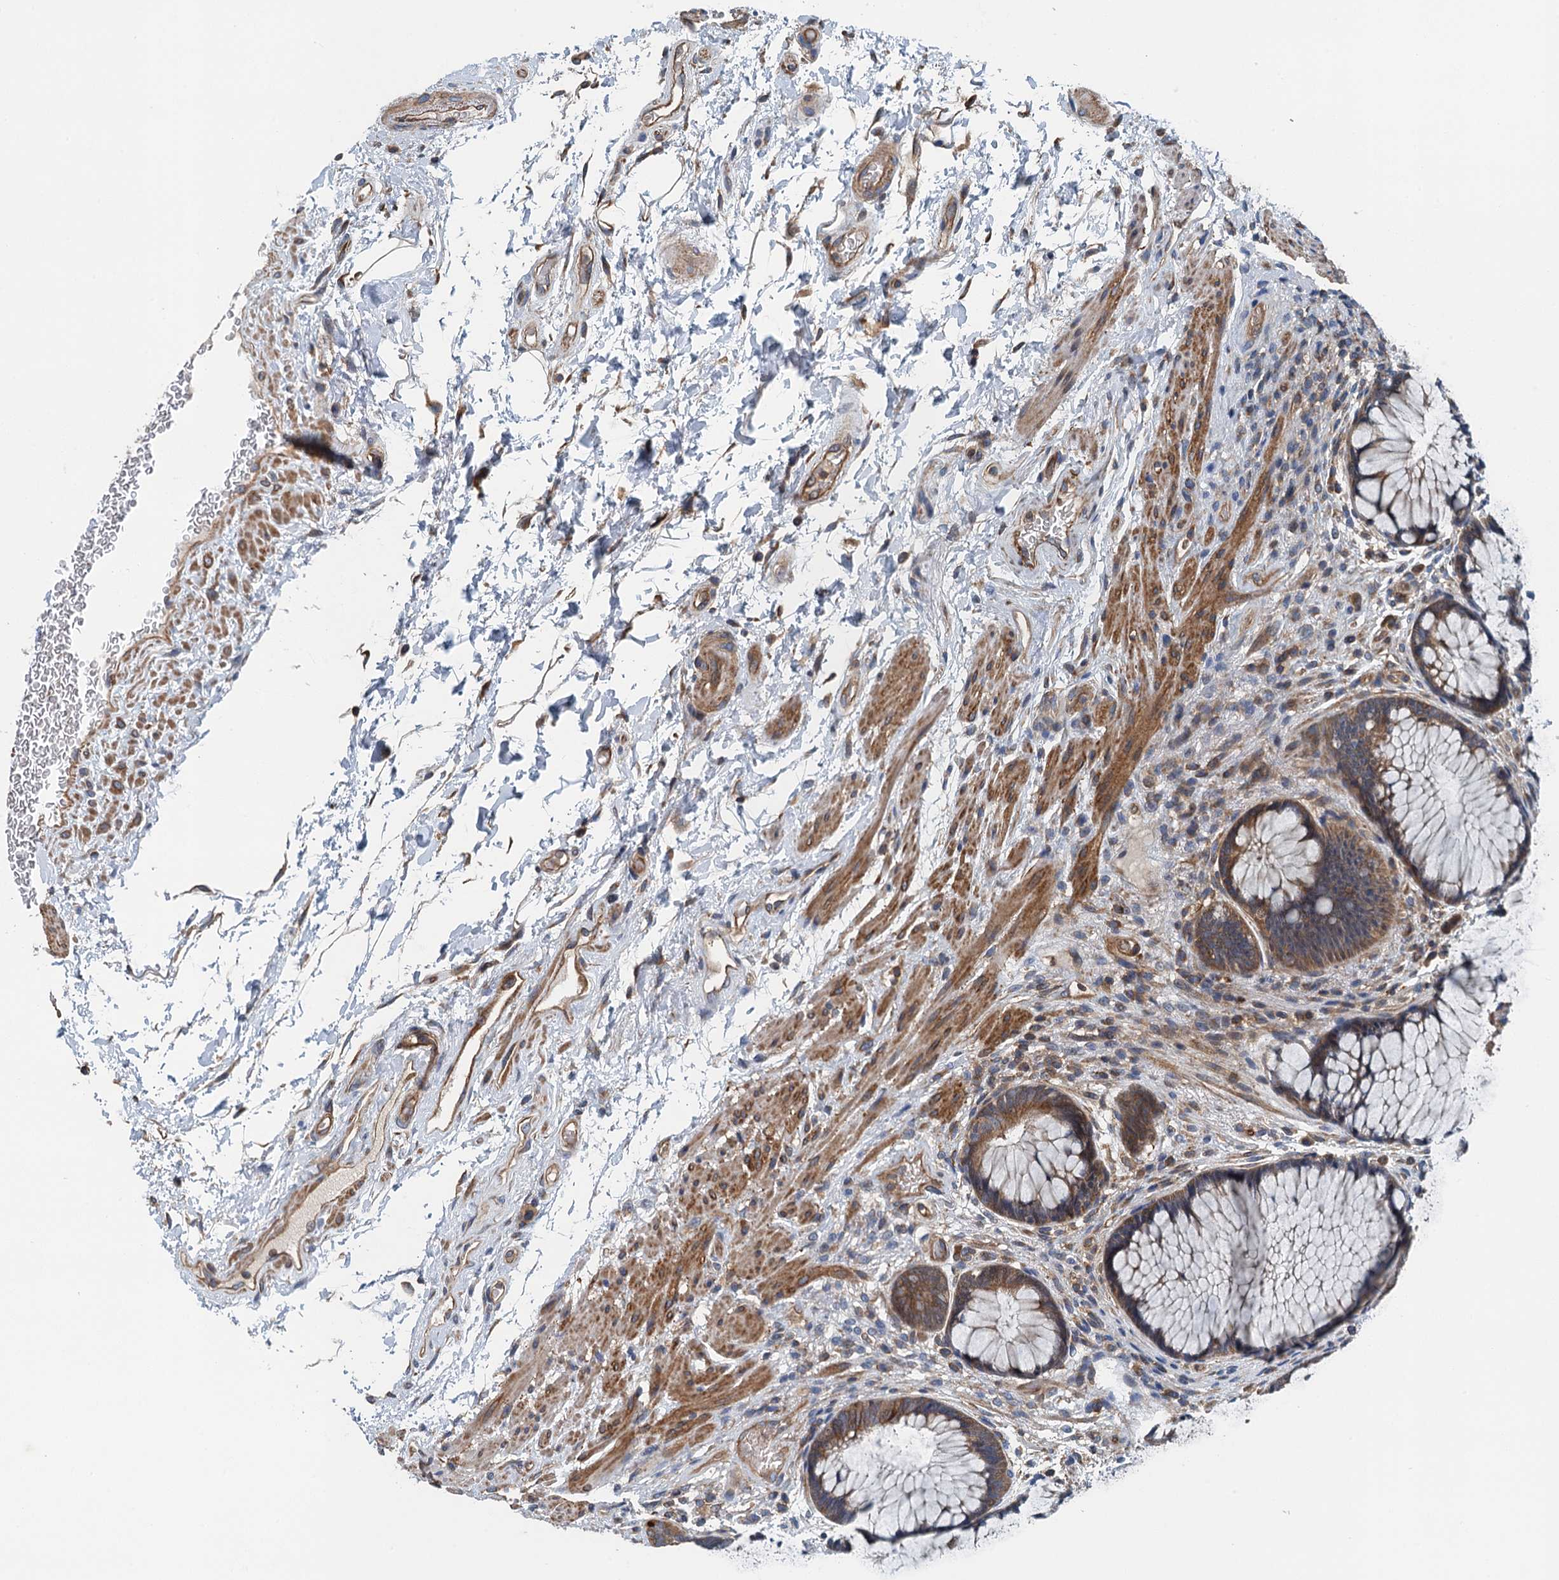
{"staining": {"intensity": "strong", "quantity": ">75%", "location": "cytoplasmic/membranous"}, "tissue": "rectum", "cell_type": "Glandular cells", "image_type": "normal", "snomed": [{"axis": "morphology", "description": "Normal tissue, NOS"}, {"axis": "topography", "description": "Rectum"}], "caption": "Strong cytoplasmic/membranous protein positivity is seen in approximately >75% of glandular cells in rectum. (DAB IHC with brightfield microscopy, high magnification).", "gene": "PPP1R14D", "patient": {"sex": "male", "age": 51}}